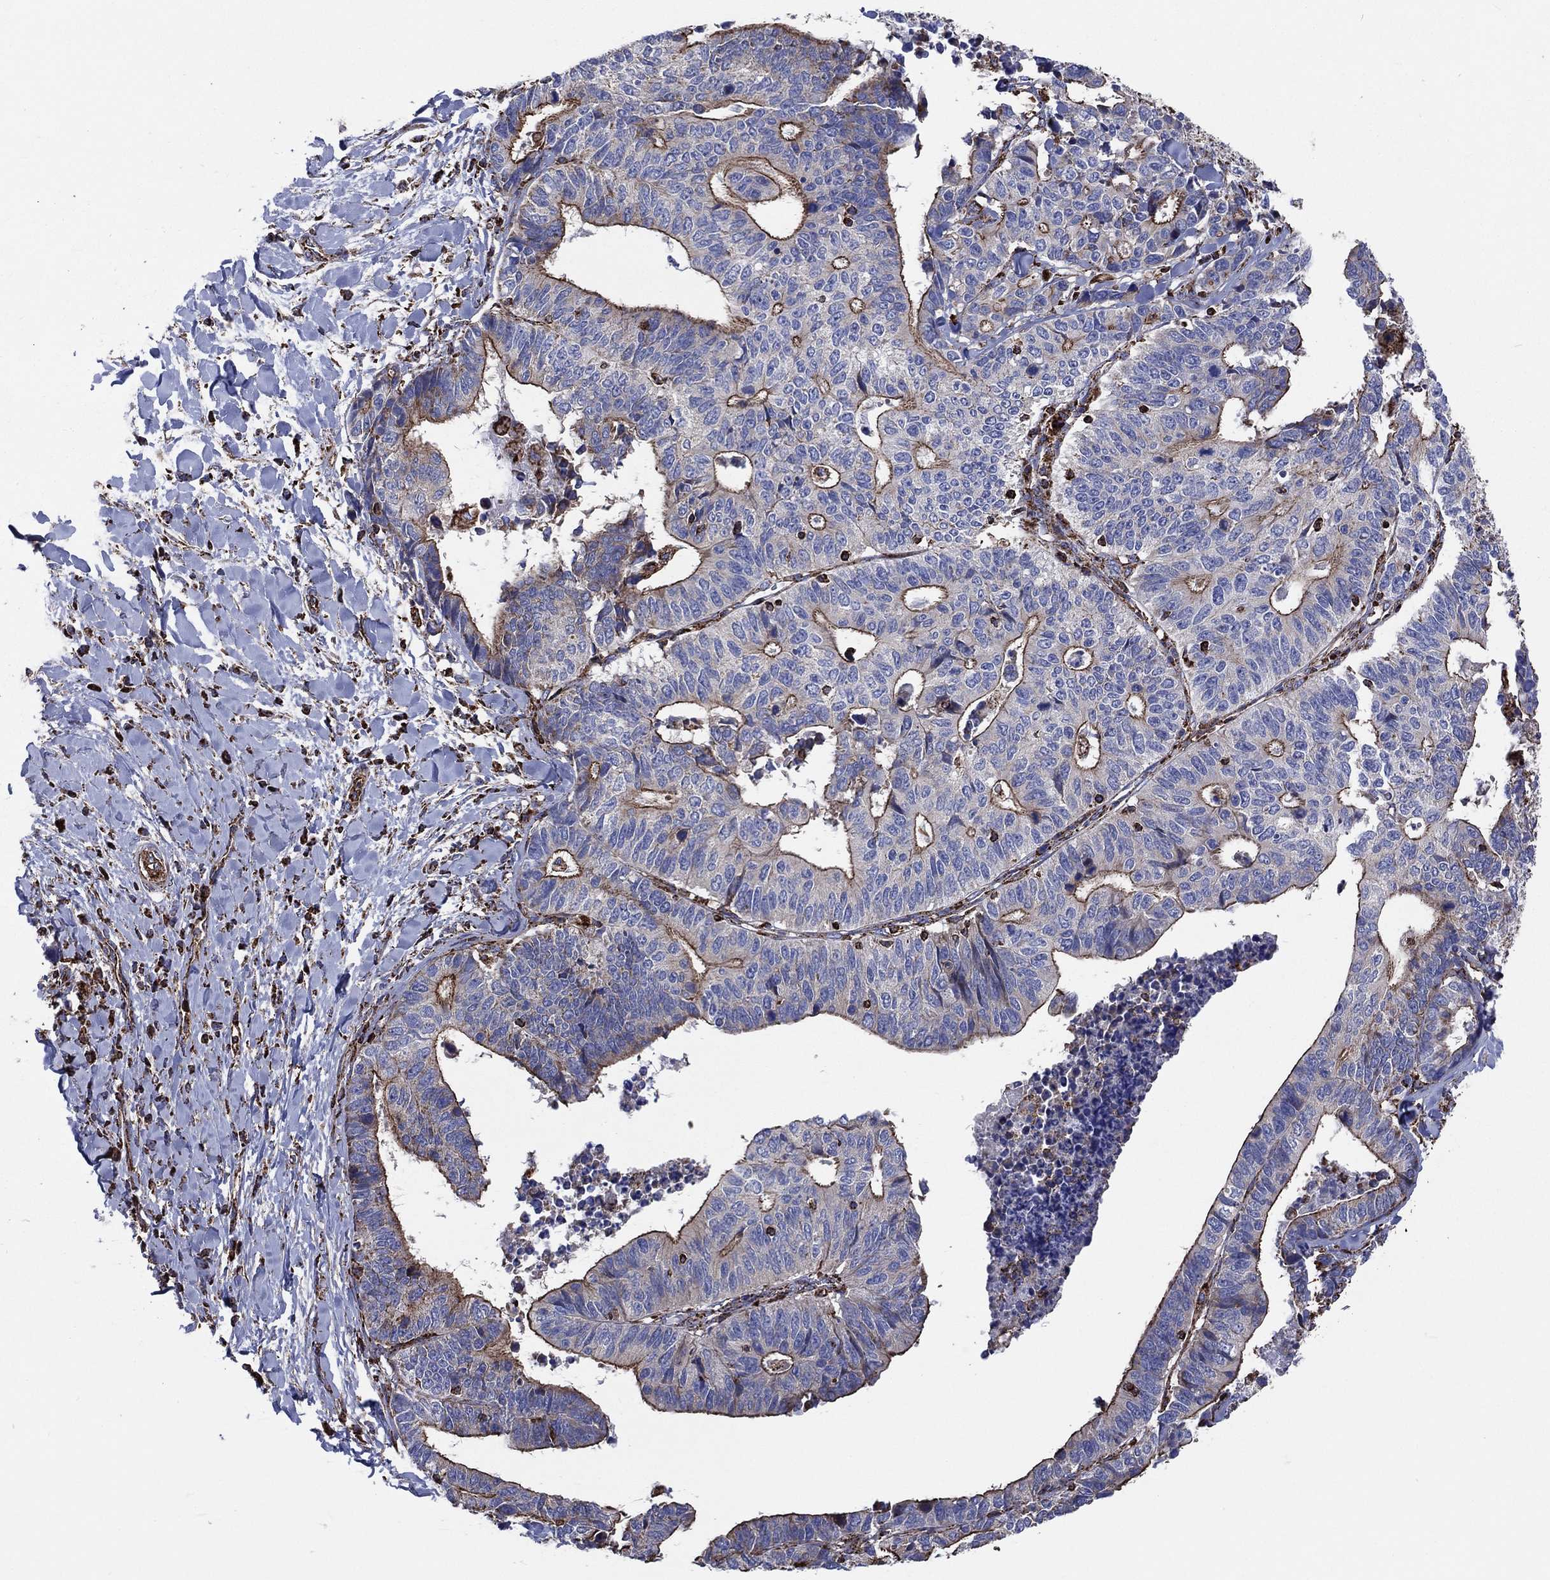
{"staining": {"intensity": "moderate", "quantity": "25%-75%", "location": "cytoplasmic/membranous"}, "tissue": "stomach cancer", "cell_type": "Tumor cells", "image_type": "cancer", "snomed": [{"axis": "morphology", "description": "Adenocarcinoma, NOS"}, {"axis": "topography", "description": "Stomach, upper"}], "caption": "Protein analysis of stomach cancer tissue exhibits moderate cytoplasmic/membranous positivity in approximately 25%-75% of tumor cells. (DAB (3,3'-diaminobenzidine) IHC, brown staining for protein, blue staining for nuclei).", "gene": "ANKRD37", "patient": {"sex": "female", "age": 67}}